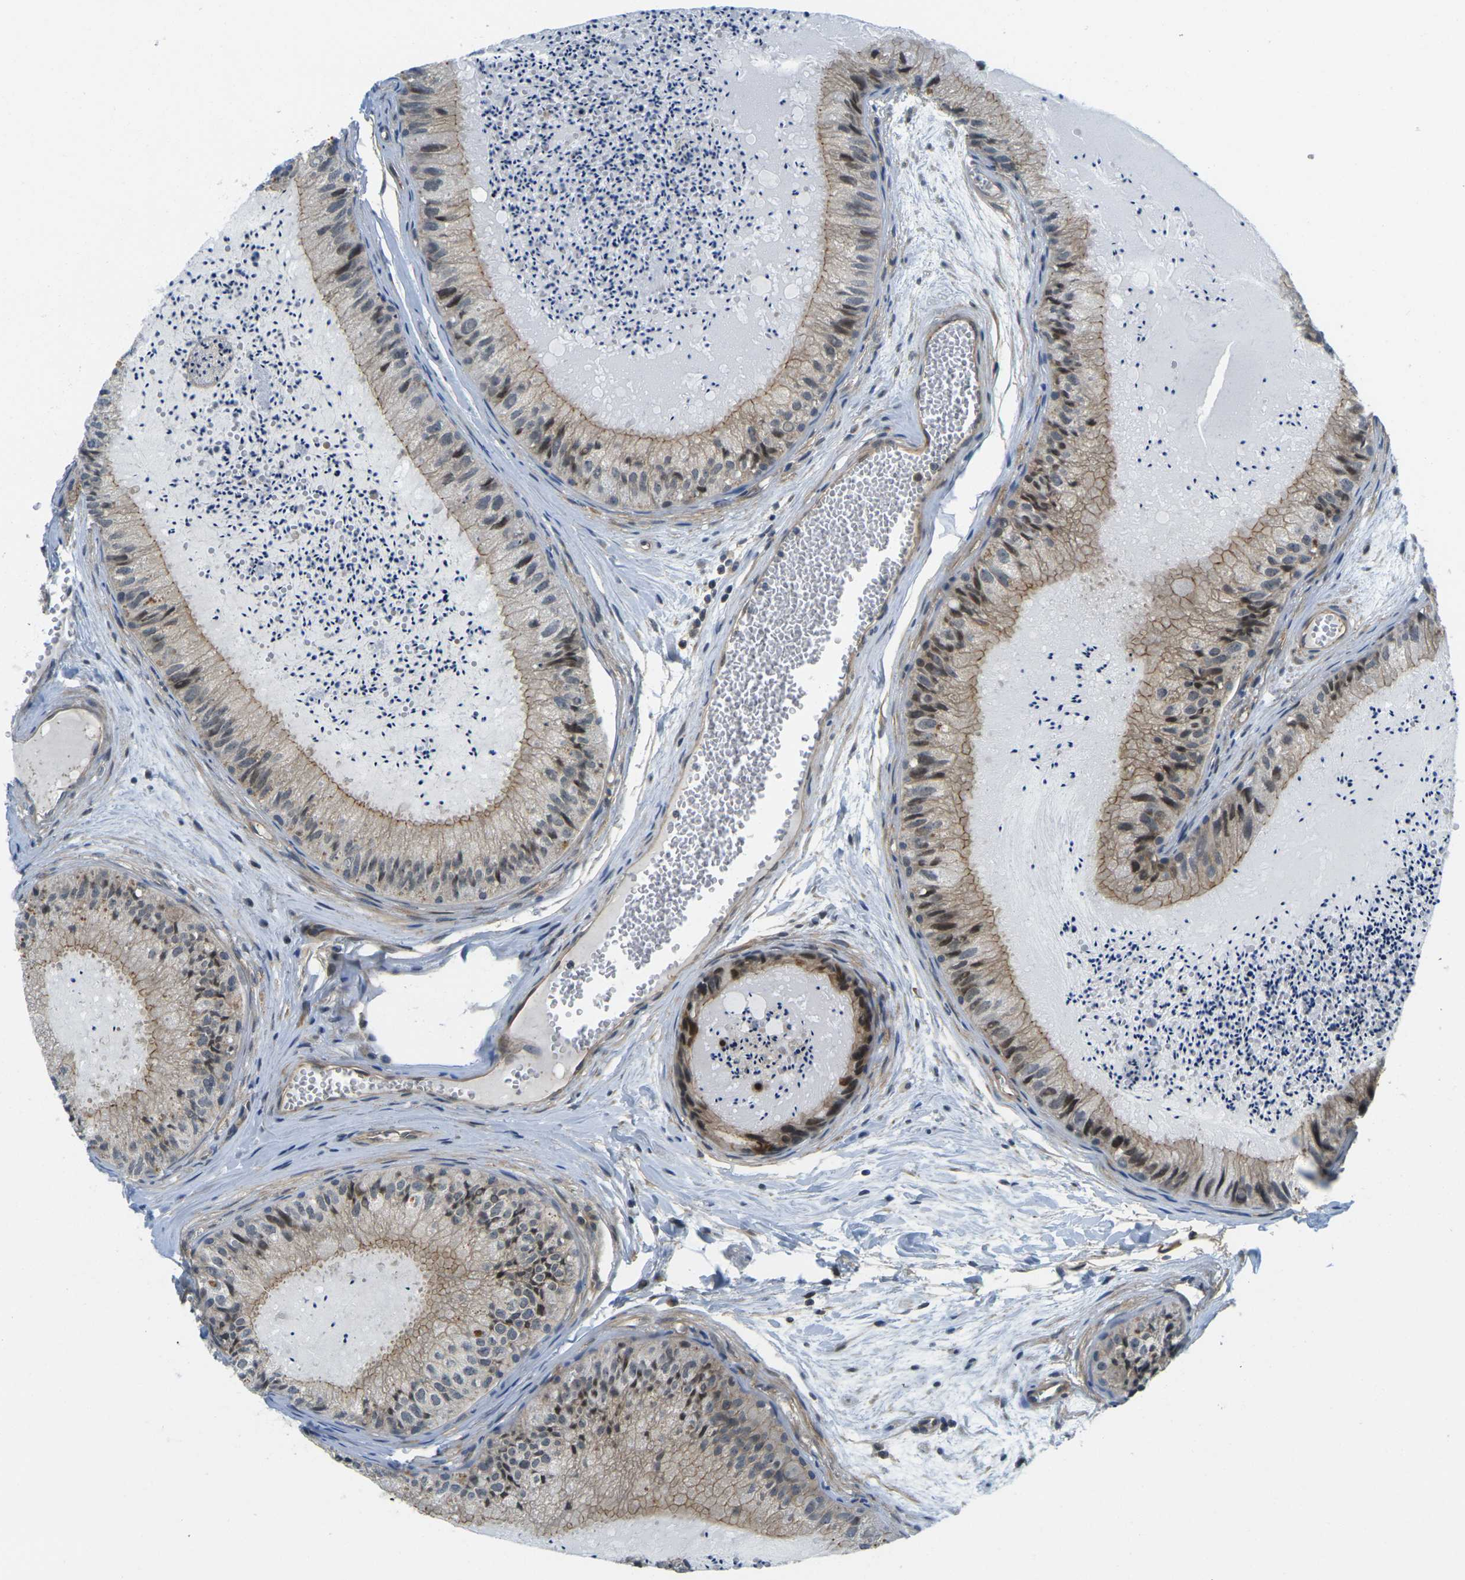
{"staining": {"intensity": "moderate", "quantity": ">75%", "location": "cytoplasmic/membranous,nuclear"}, "tissue": "epididymis", "cell_type": "Glandular cells", "image_type": "normal", "snomed": [{"axis": "morphology", "description": "Normal tissue, NOS"}, {"axis": "topography", "description": "Epididymis"}], "caption": "Immunohistochemical staining of normal epididymis exhibits medium levels of moderate cytoplasmic/membranous,nuclear positivity in about >75% of glandular cells.", "gene": "KCTD10", "patient": {"sex": "male", "age": 31}}